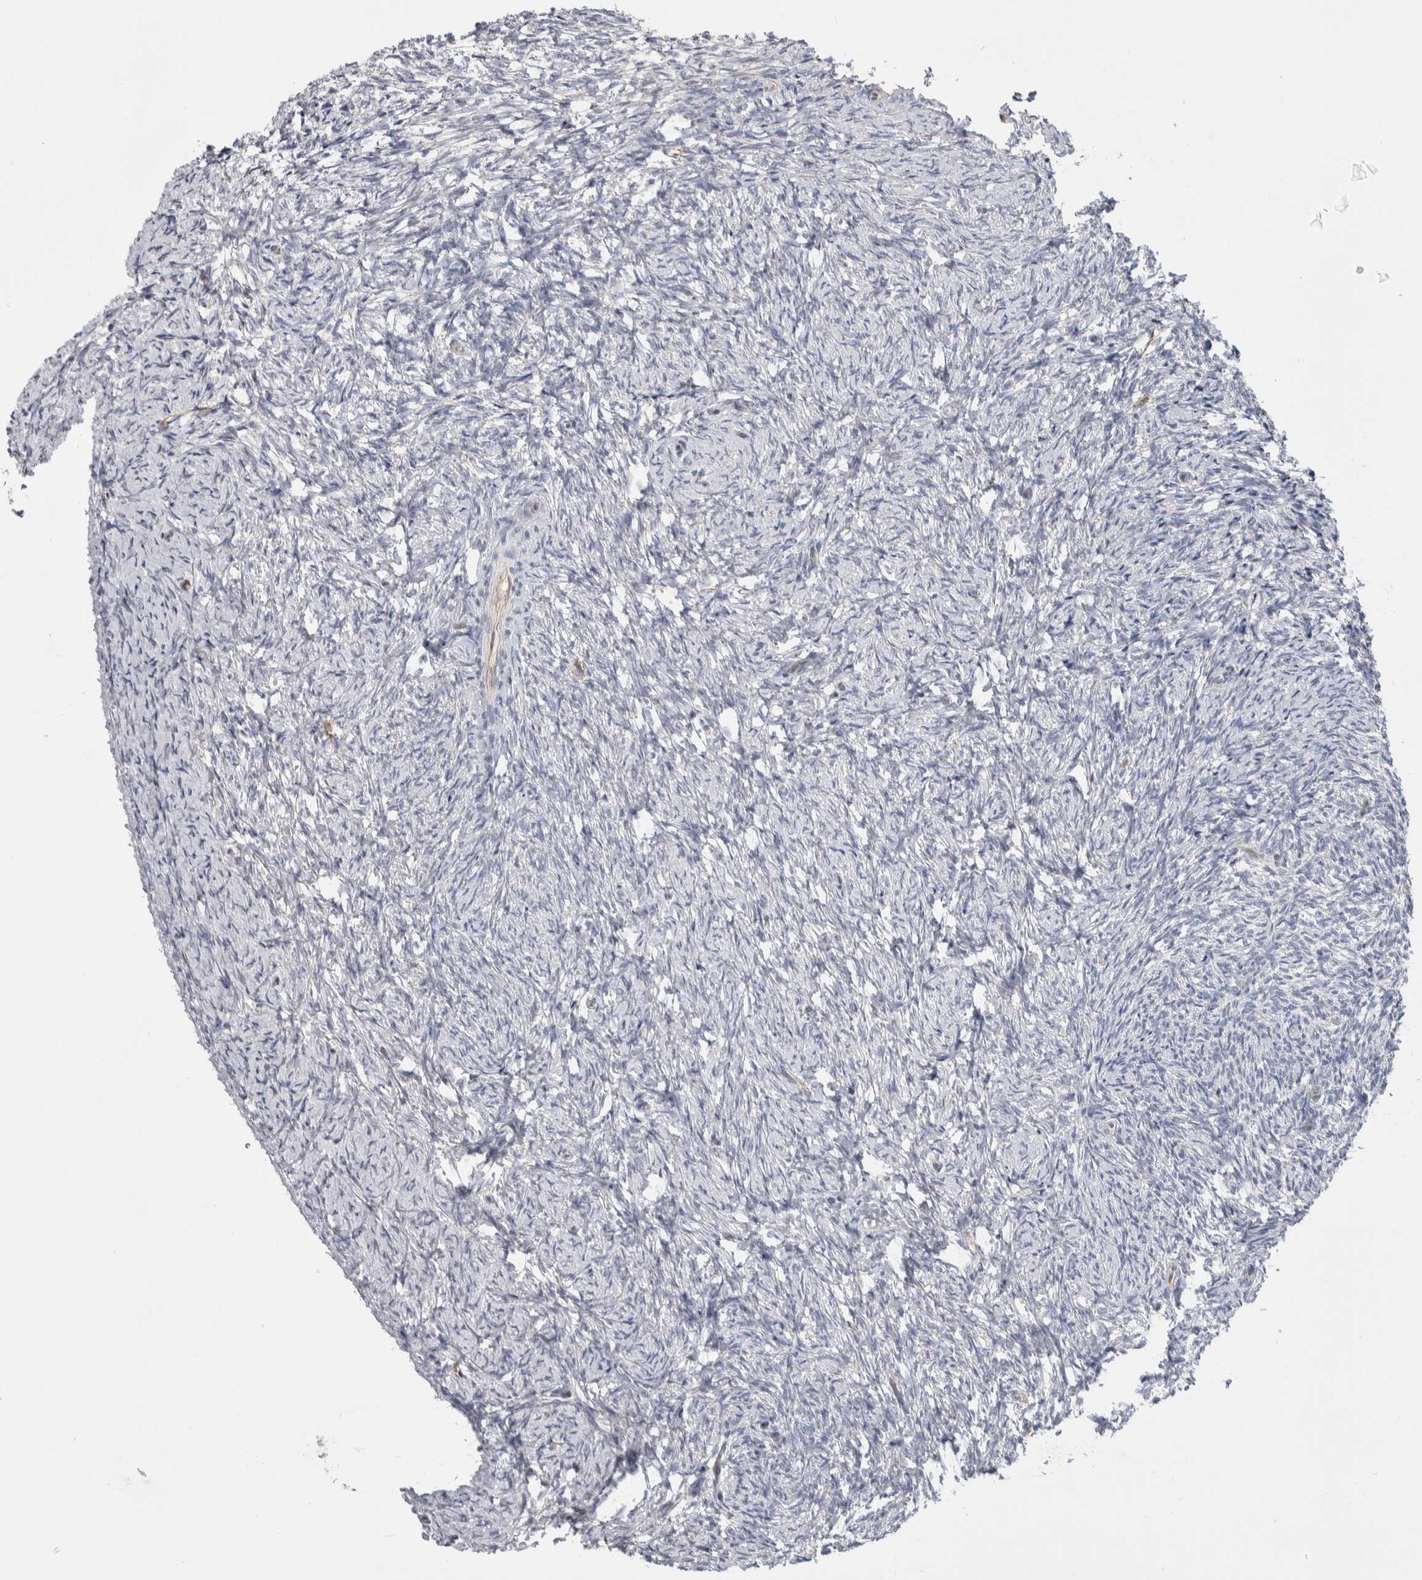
{"staining": {"intensity": "negative", "quantity": "none", "location": "none"}, "tissue": "ovary", "cell_type": "Follicle cells", "image_type": "normal", "snomed": [{"axis": "morphology", "description": "Normal tissue, NOS"}, {"axis": "topography", "description": "Ovary"}], "caption": "An immunohistochemistry micrograph of unremarkable ovary is shown. There is no staining in follicle cells of ovary.", "gene": "ZBTB49", "patient": {"sex": "female", "age": 41}}